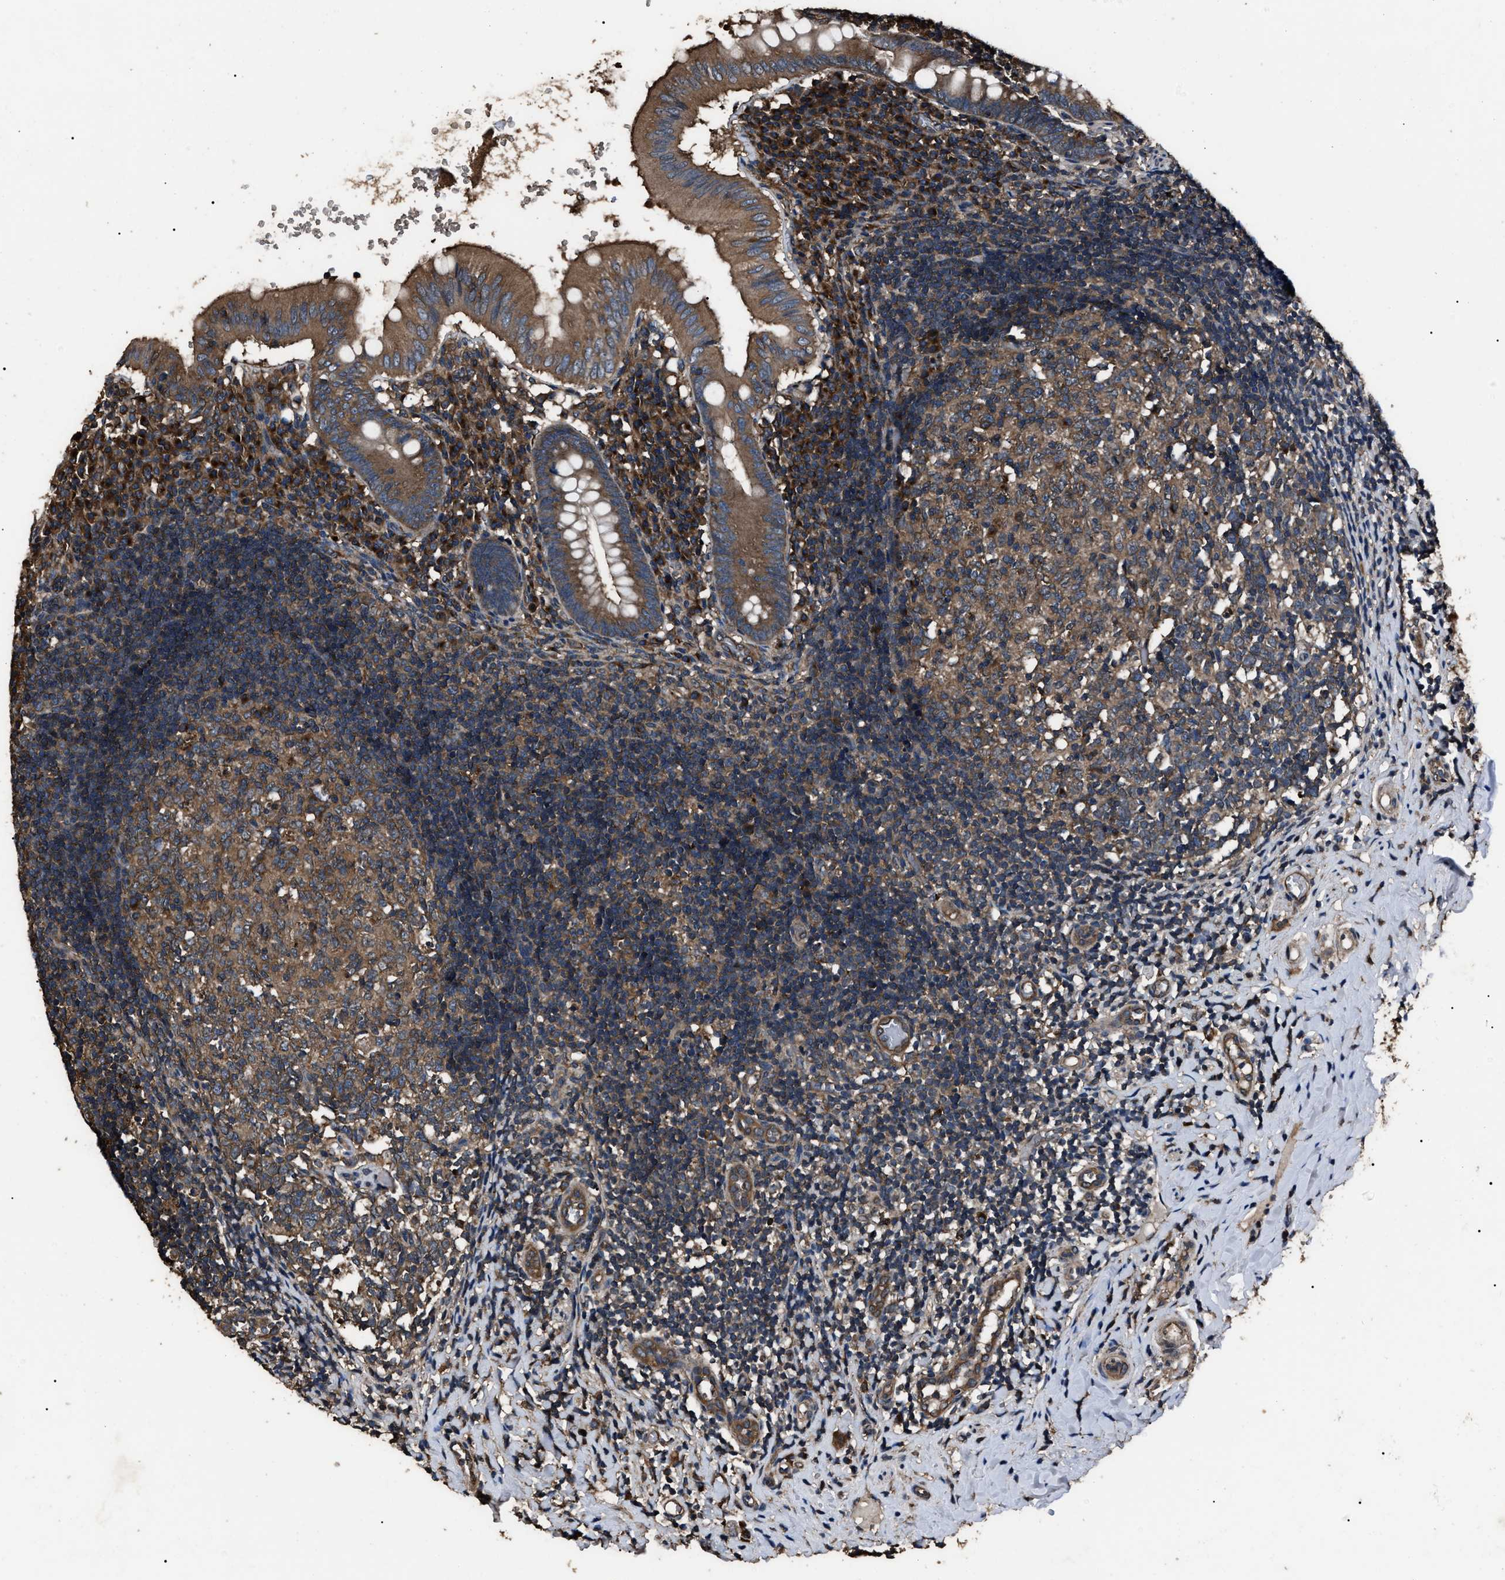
{"staining": {"intensity": "strong", "quantity": ">75%", "location": "cytoplasmic/membranous"}, "tissue": "appendix", "cell_type": "Glandular cells", "image_type": "normal", "snomed": [{"axis": "morphology", "description": "Normal tissue, NOS"}, {"axis": "topography", "description": "Appendix"}], "caption": "IHC photomicrograph of benign human appendix stained for a protein (brown), which exhibits high levels of strong cytoplasmic/membranous staining in about >75% of glandular cells.", "gene": "RNF216", "patient": {"sex": "male", "age": 8}}